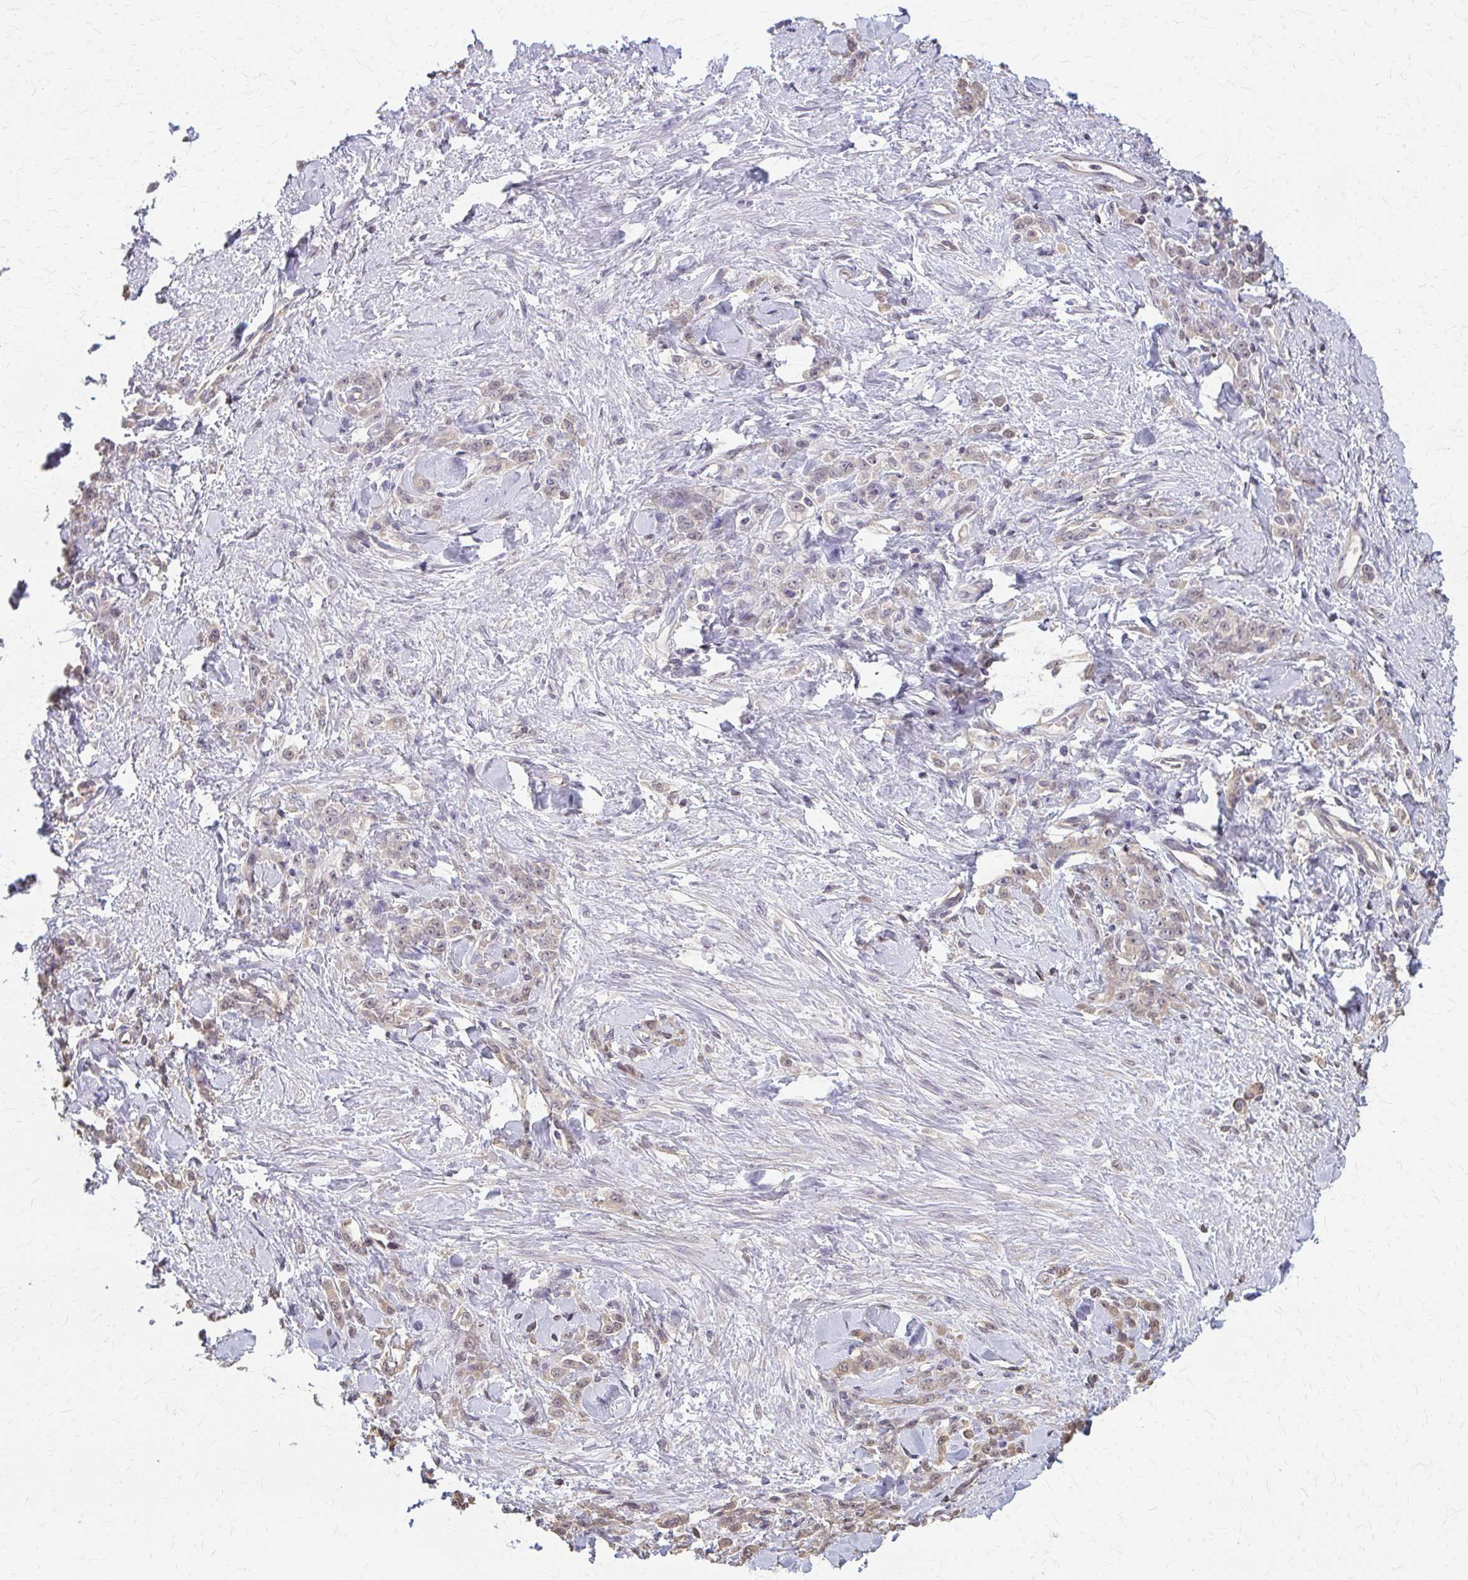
{"staining": {"intensity": "negative", "quantity": "none", "location": "none"}, "tissue": "stomach cancer", "cell_type": "Tumor cells", "image_type": "cancer", "snomed": [{"axis": "morphology", "description": "Normal tissue, NOS"}, {"axis": "morphology", "description": "Adenocarcinoma, NOS"}, {"axis": "topography", "description": "Stomach"}], "caption": "Immunohistochemistry image of neoplastic tissue: human stomach adenocarcinoma stained with DAB (3,3'-diaminobenzidine) shows no significant protein positivity in tumor cells.", "gene": "RABGAP1L", "patient": {"sex": "male", "age": 82}}